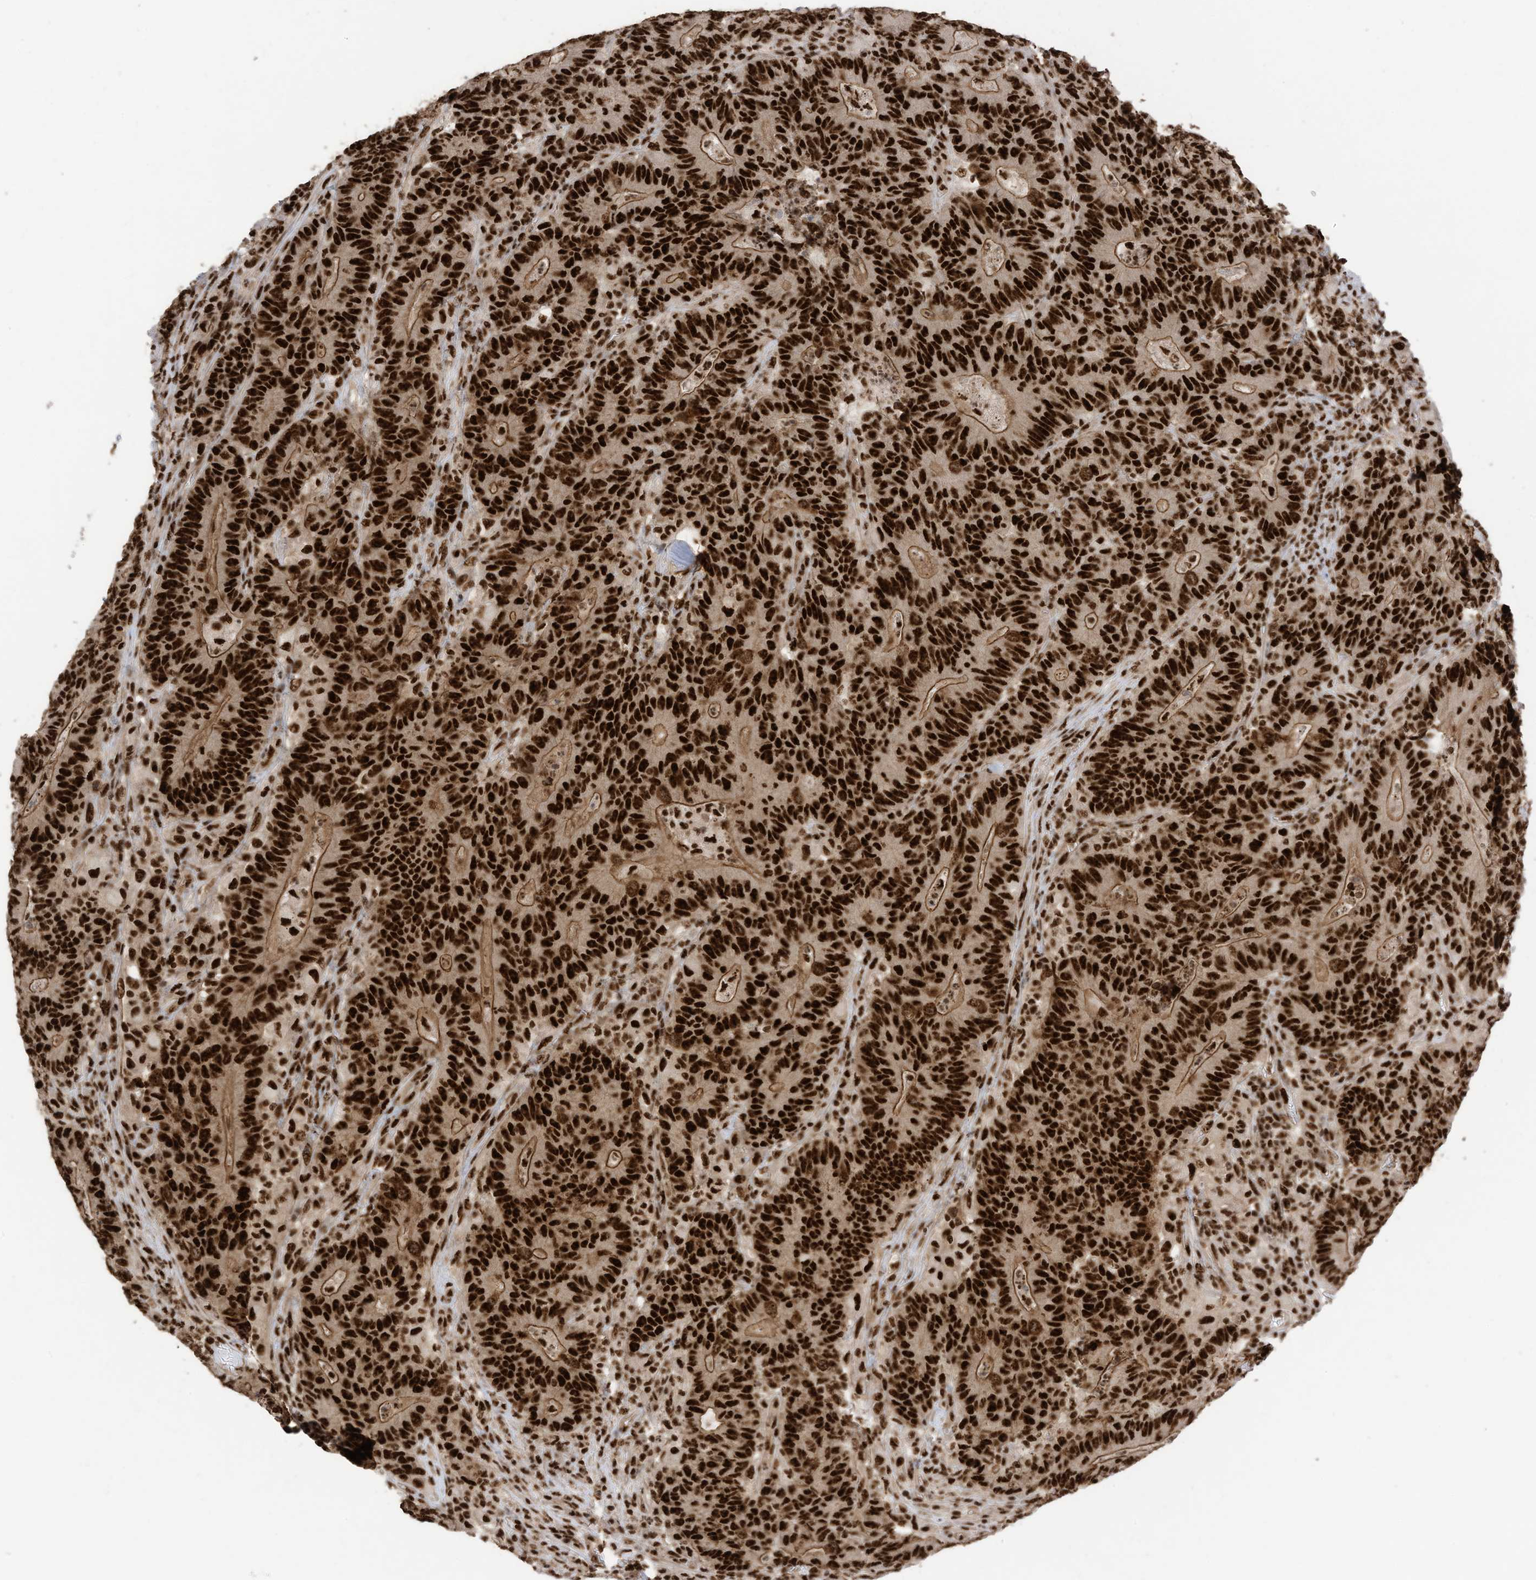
{"staining": {"intensity": "strong", "quantity": ">75%", "location": "nuclear"}, "tissue": "colorectal cancer", "cell_type": "Tumor cells", "image_type": "cancer", "snomed": [{"axis": "morphology", "description": "Normal tissue, NOS"}, {"axis": "morphology", "description": "Adenocarcinoma, NOS"}, {"axis": "topography", "description": "Colon"}], "caption": "The image shows immunohistochemical staining of colorectal cancer (adenocarcinoma). There is strong nuclear expression is seen in approximately >75% of tumor cells.", "gene": "SF3A3", "patient": {"sex": "female", "age": 75}}